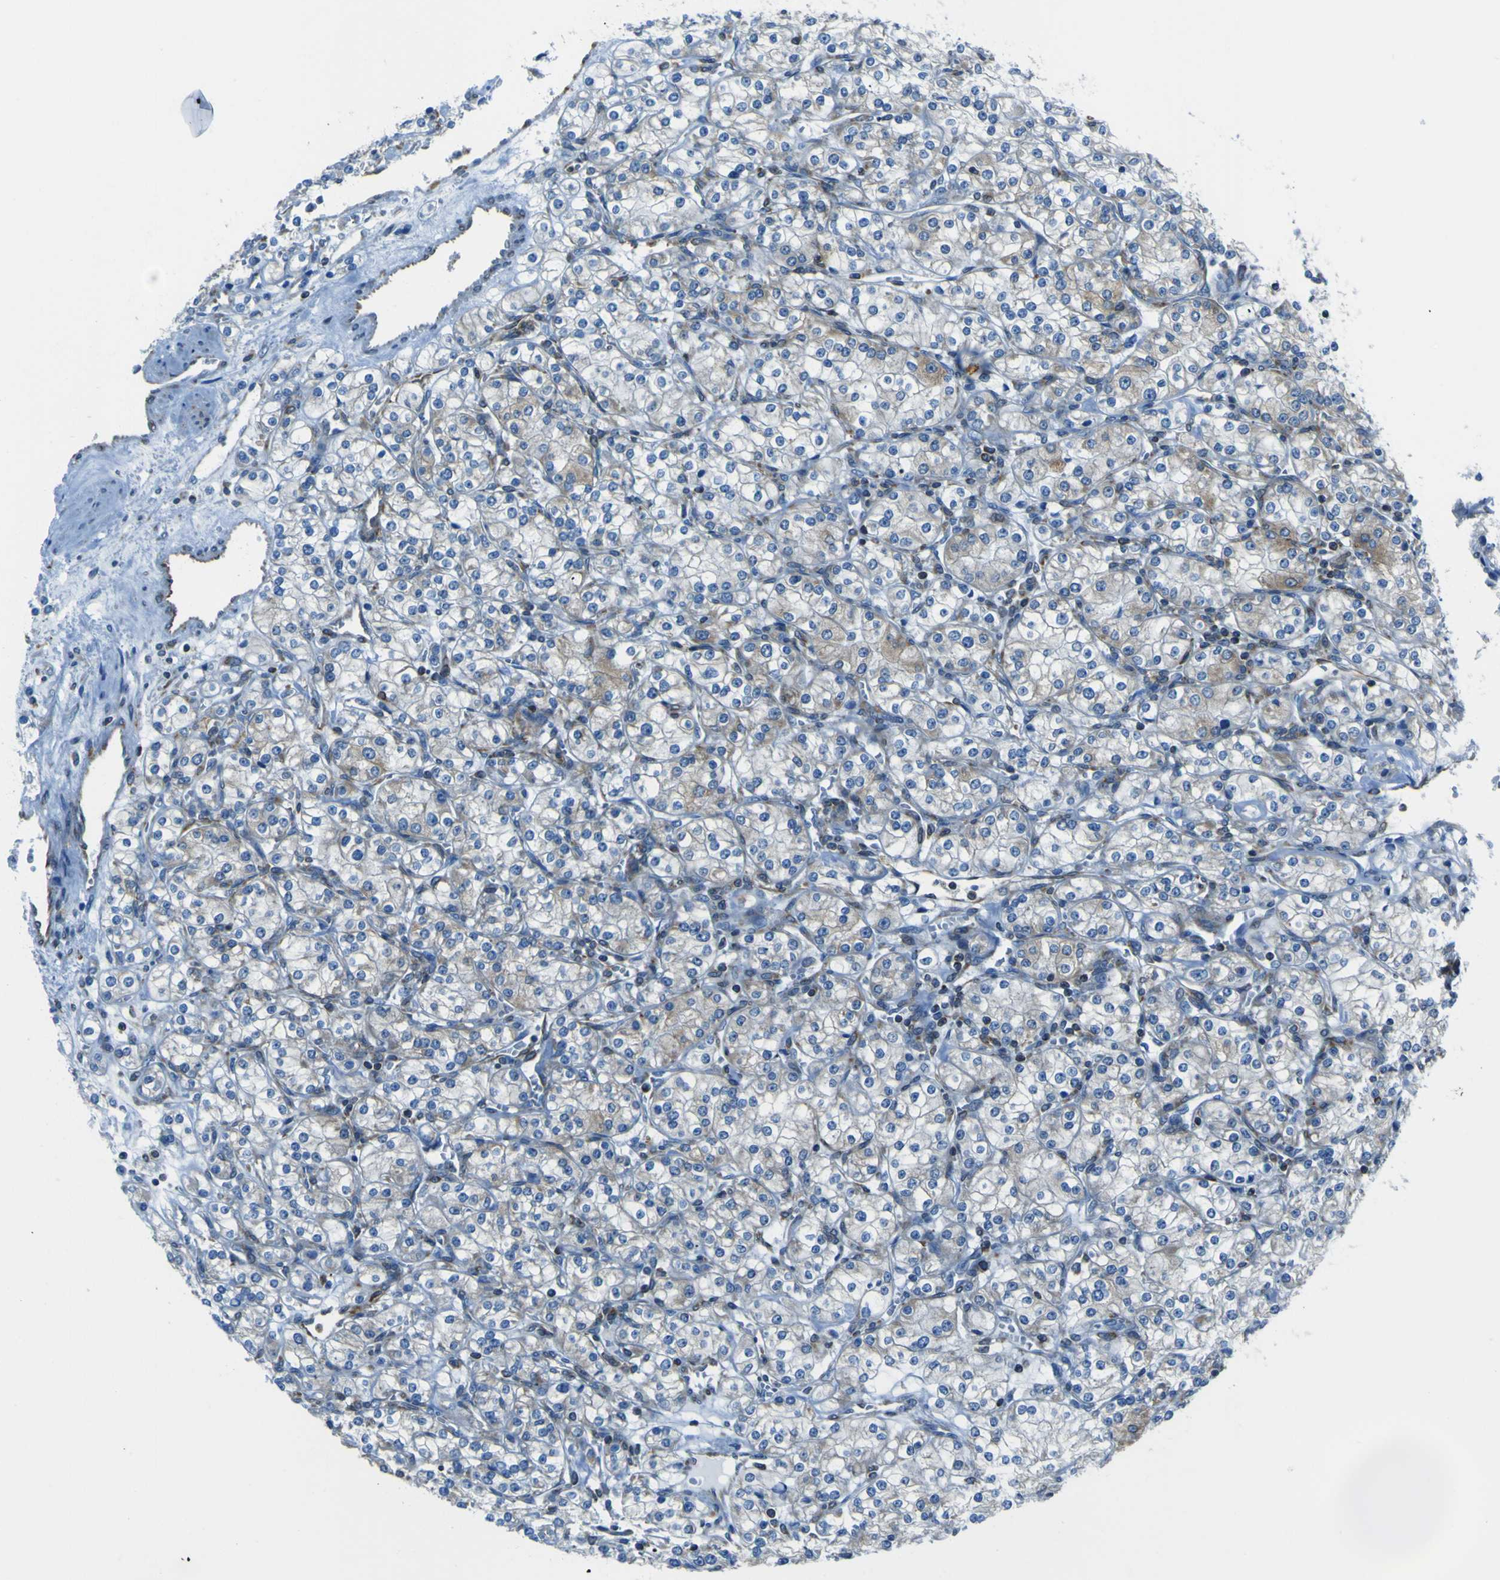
{"staining": {"intensity": "moderate", "quantity": "25%-75%", "location": "cytoplasmic/membranous"}, "tissue": "renal cancer", "cell_type": "Tumor cells", "image_type": "cancer", "snomed": [{"axis": "morphology", "description": "Adenocarcinoma, NOS"}, {"axis": "topography", "description": "Kidney"}], "caption": "Renal adenocarcinoma was stained to show a protein in brown. There is medium levels of moderate cytoplasmic/membranous expression in approximately 25%-75% of tumor cells. Nuclei are stained in blue.", "gene": "STIM1", "patient": {"sex": "male", "age": 77}}